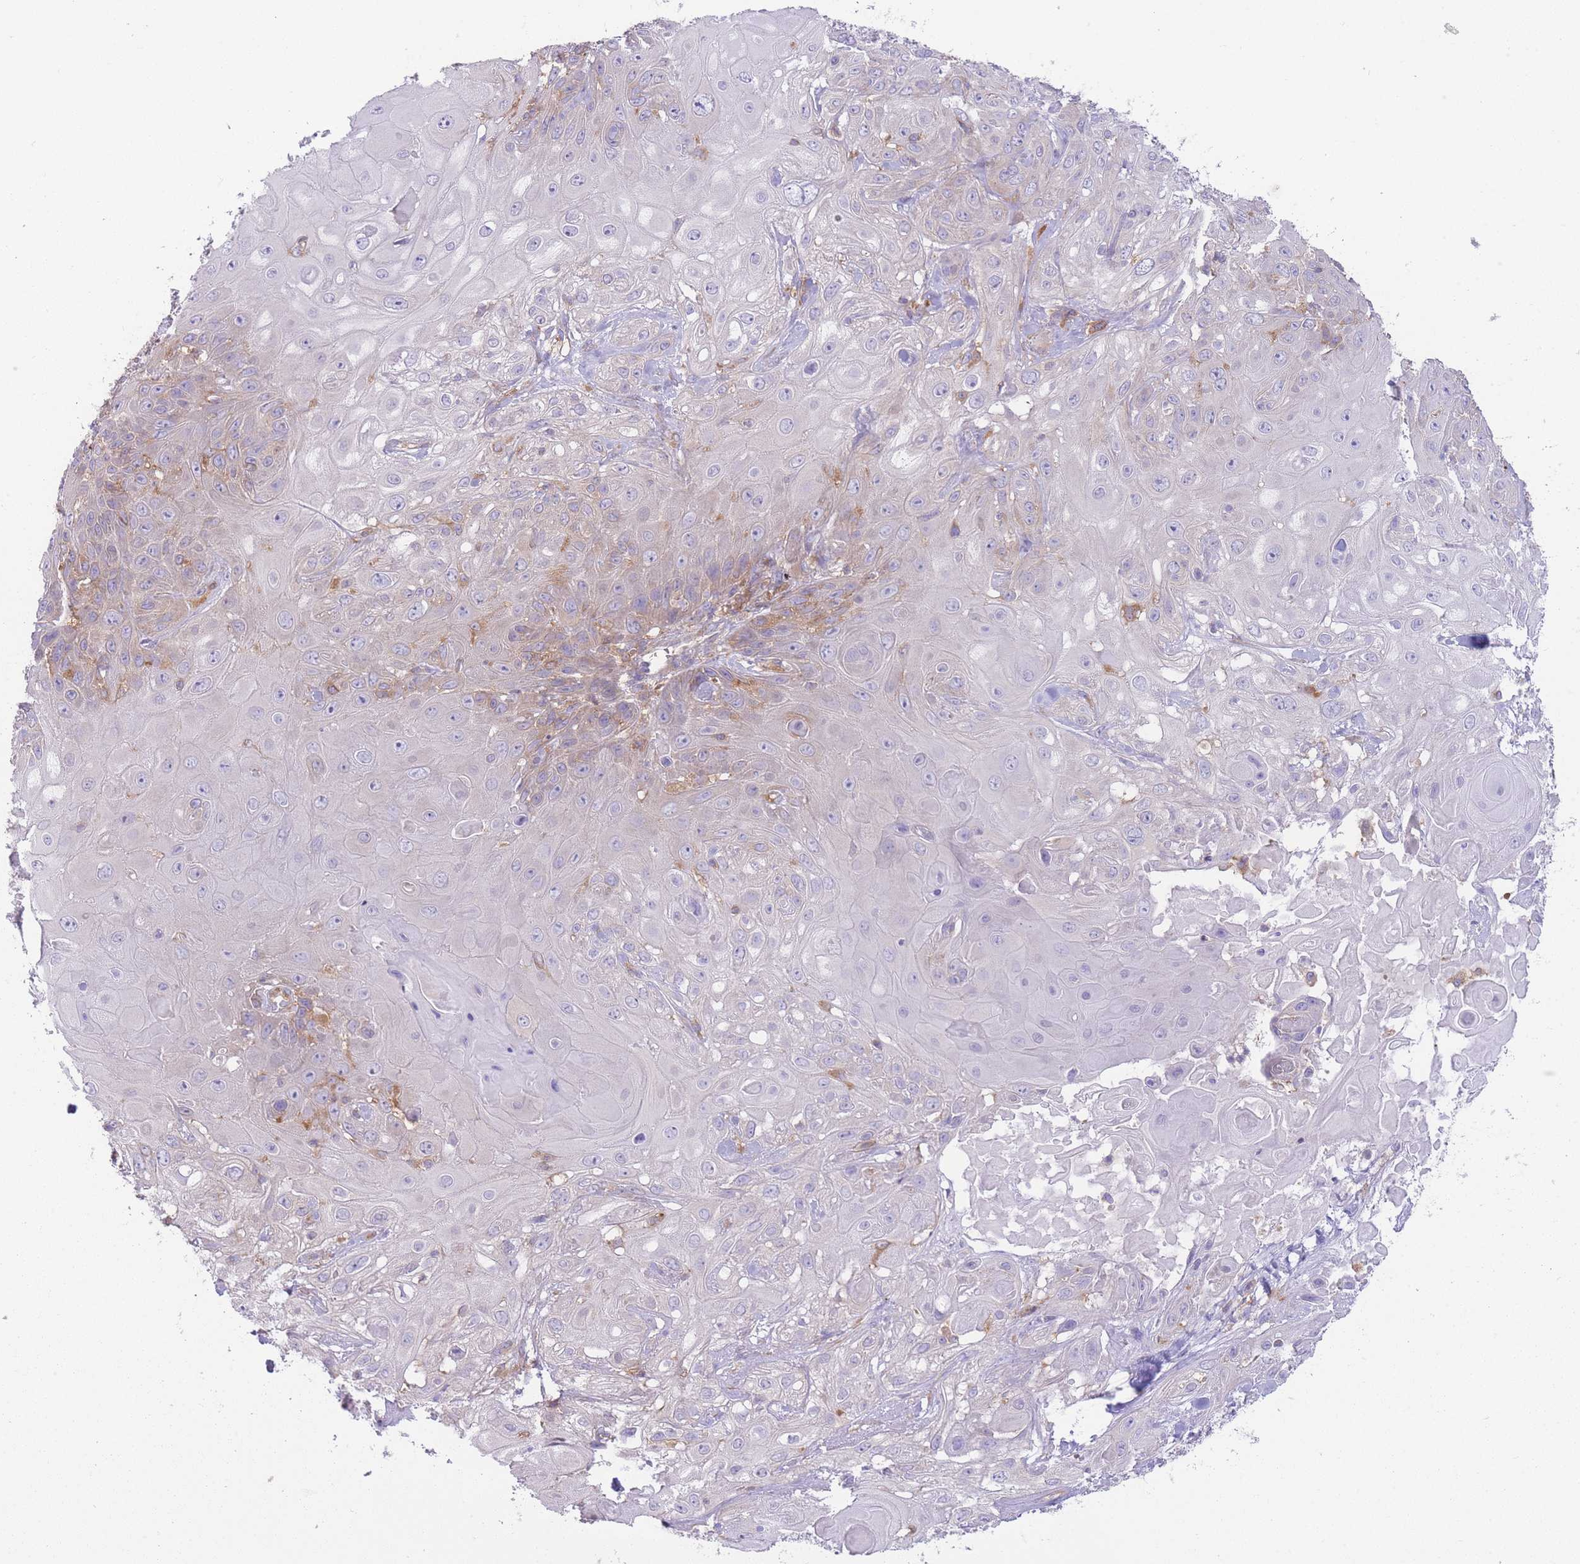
{"staining": {"intensity": "negative", "quantity": "none", "location": "none"}, "tissue": "skin cancer", "cell_type": "Tumor cells", "image_type": "cancer", "snomed": [{"axis": "morphology", "description": "Normal tissue, NOS"}, {"axis": "morphology", "description": "Squamous cell carcinoma, NOS"}, {"axis": "topography", "description": "Skin"}, {"axis": "topography", "description": "Cartilage tissue"}], "caption": "This is a photomicrograph of IHC staining of skin cancer (squamous cell carcinoma), which shows no staining in tumor cells.", "gene": "PRKAR1A", "patient": {"sex": "female", "age": 79}}